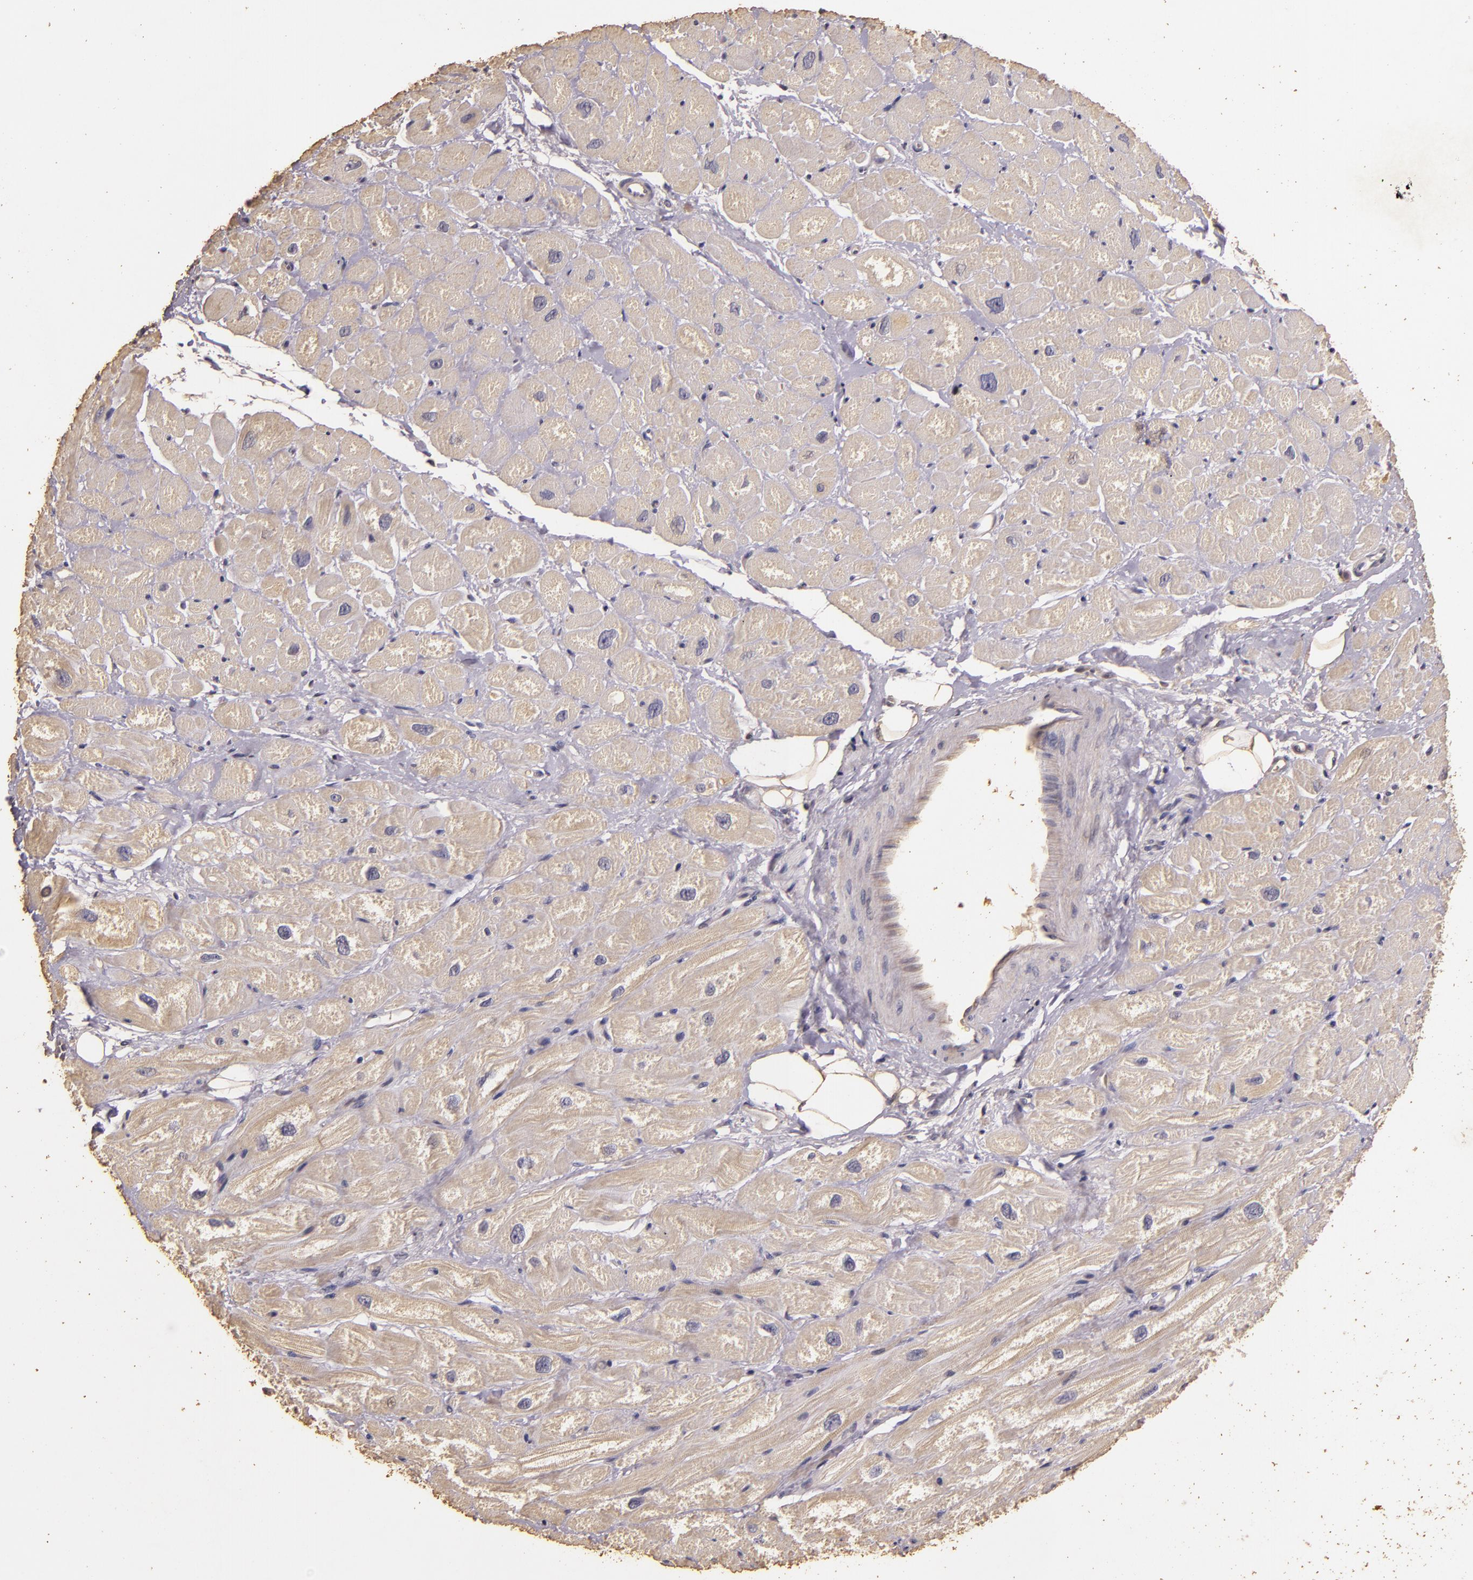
{"staining": {"intensity": "negative", "quantity": "none", "location": "none"}, "tissue": "heart muscle", "cell_type": "Cardiomyocytes", "image_type": "normal", "snomed": [{"axis": "morphology", "description": "Normal tissue, NOS"}, {"axis": "topography", "description": "Heart"}], "caption": "Cardiomyocytes are negative for brown protein staining in normal heart muscle. The staining is performed using DAB (3,3'-diaminobenzidine) brown chromogen with nuclei counter-stained in using hematoxylin.", "gene": "BCL2L13", "patient": {"sex": "male", "age": 49}}